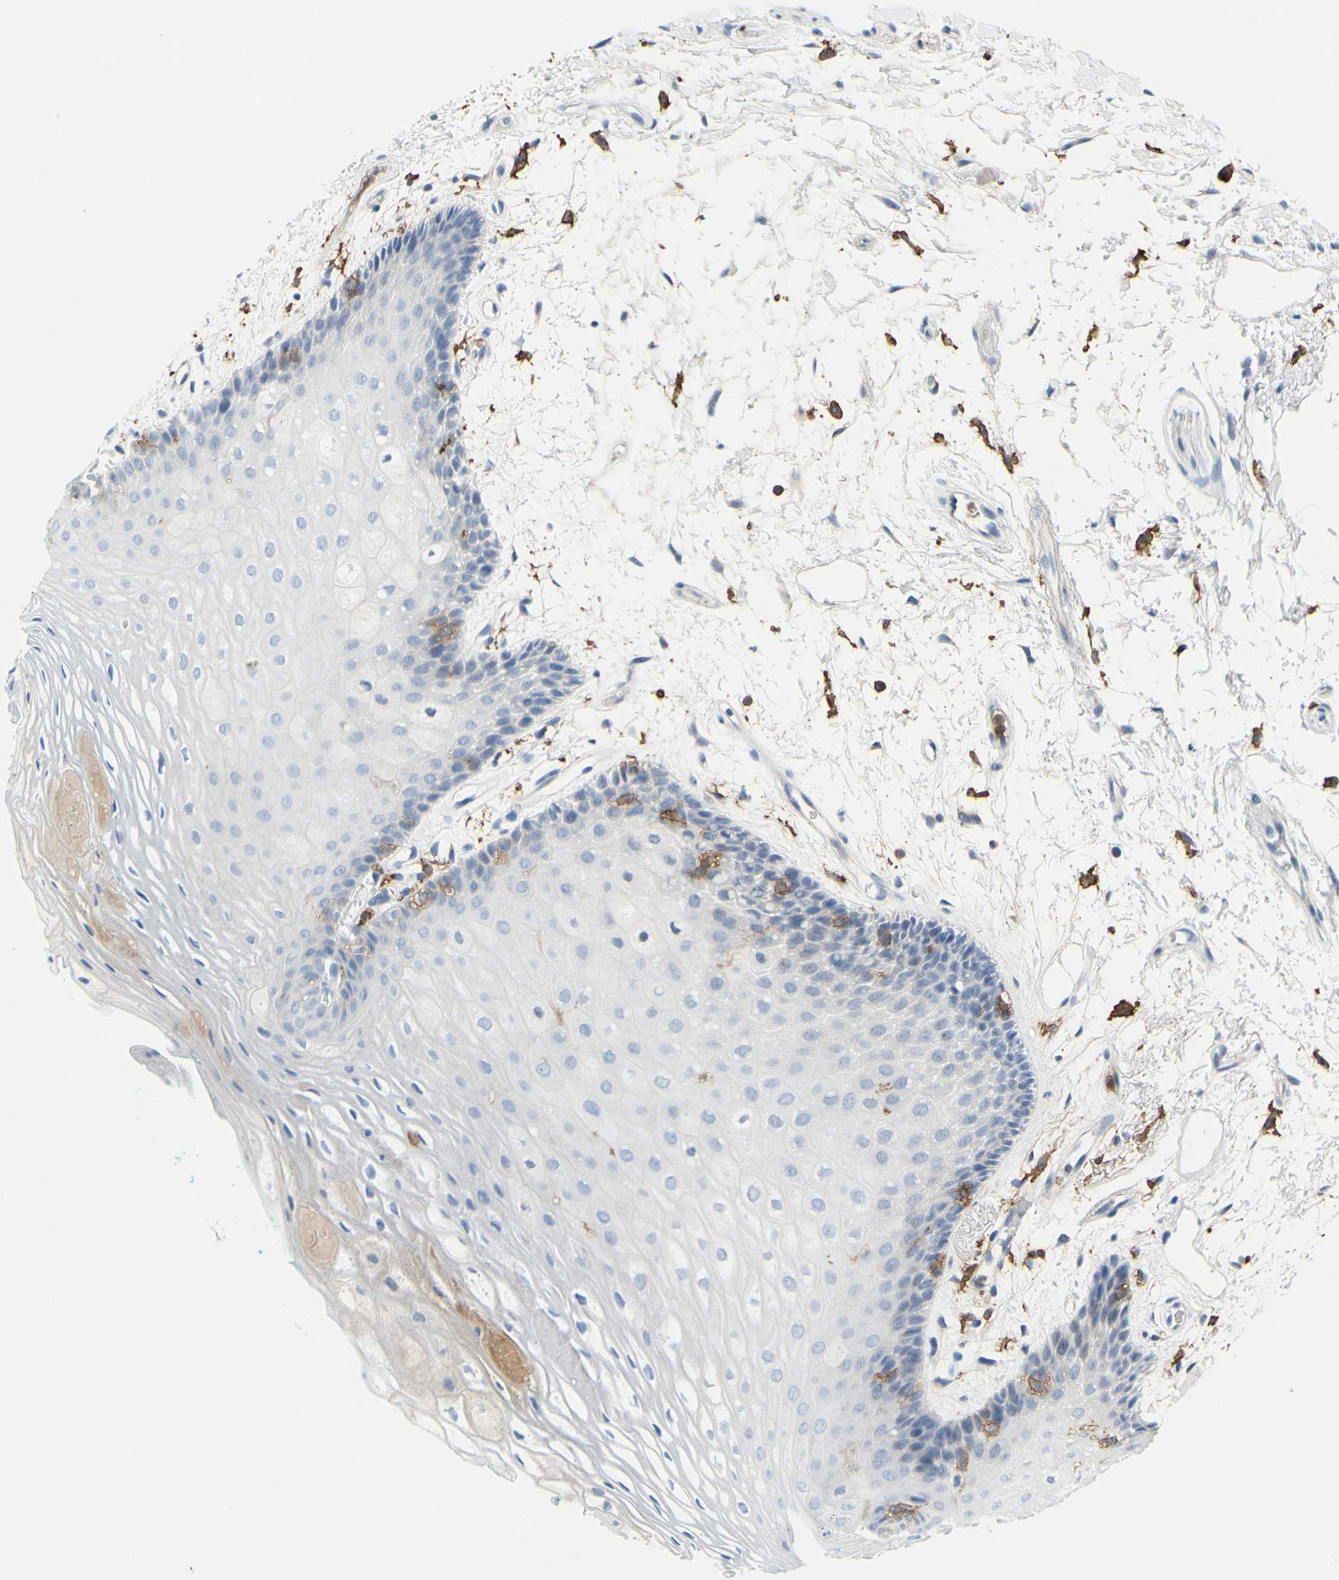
{"staining": {"intensity": "negative", "quantity": "none", "location": "none"}, "tissue": "oral mucosa", "cell_type": "Squamous epithelial cells", "image_type": "normal", "snomed": [{"axis": "morphology", "description": "Normal tissue, NOS"}, {"axis": "topography", "description": "Skeletal muscle"}, {"axis": "topography", "description": "Oral tissue"}, {"axis": "topography", "description": "Peripheral nerve tissue"}], "caption": "Squamous epithelial cells show no significant protein staining in normal oral mucosa.", "gene": "FCGR2A", "patient": {"sex": "female", "age": 84}}